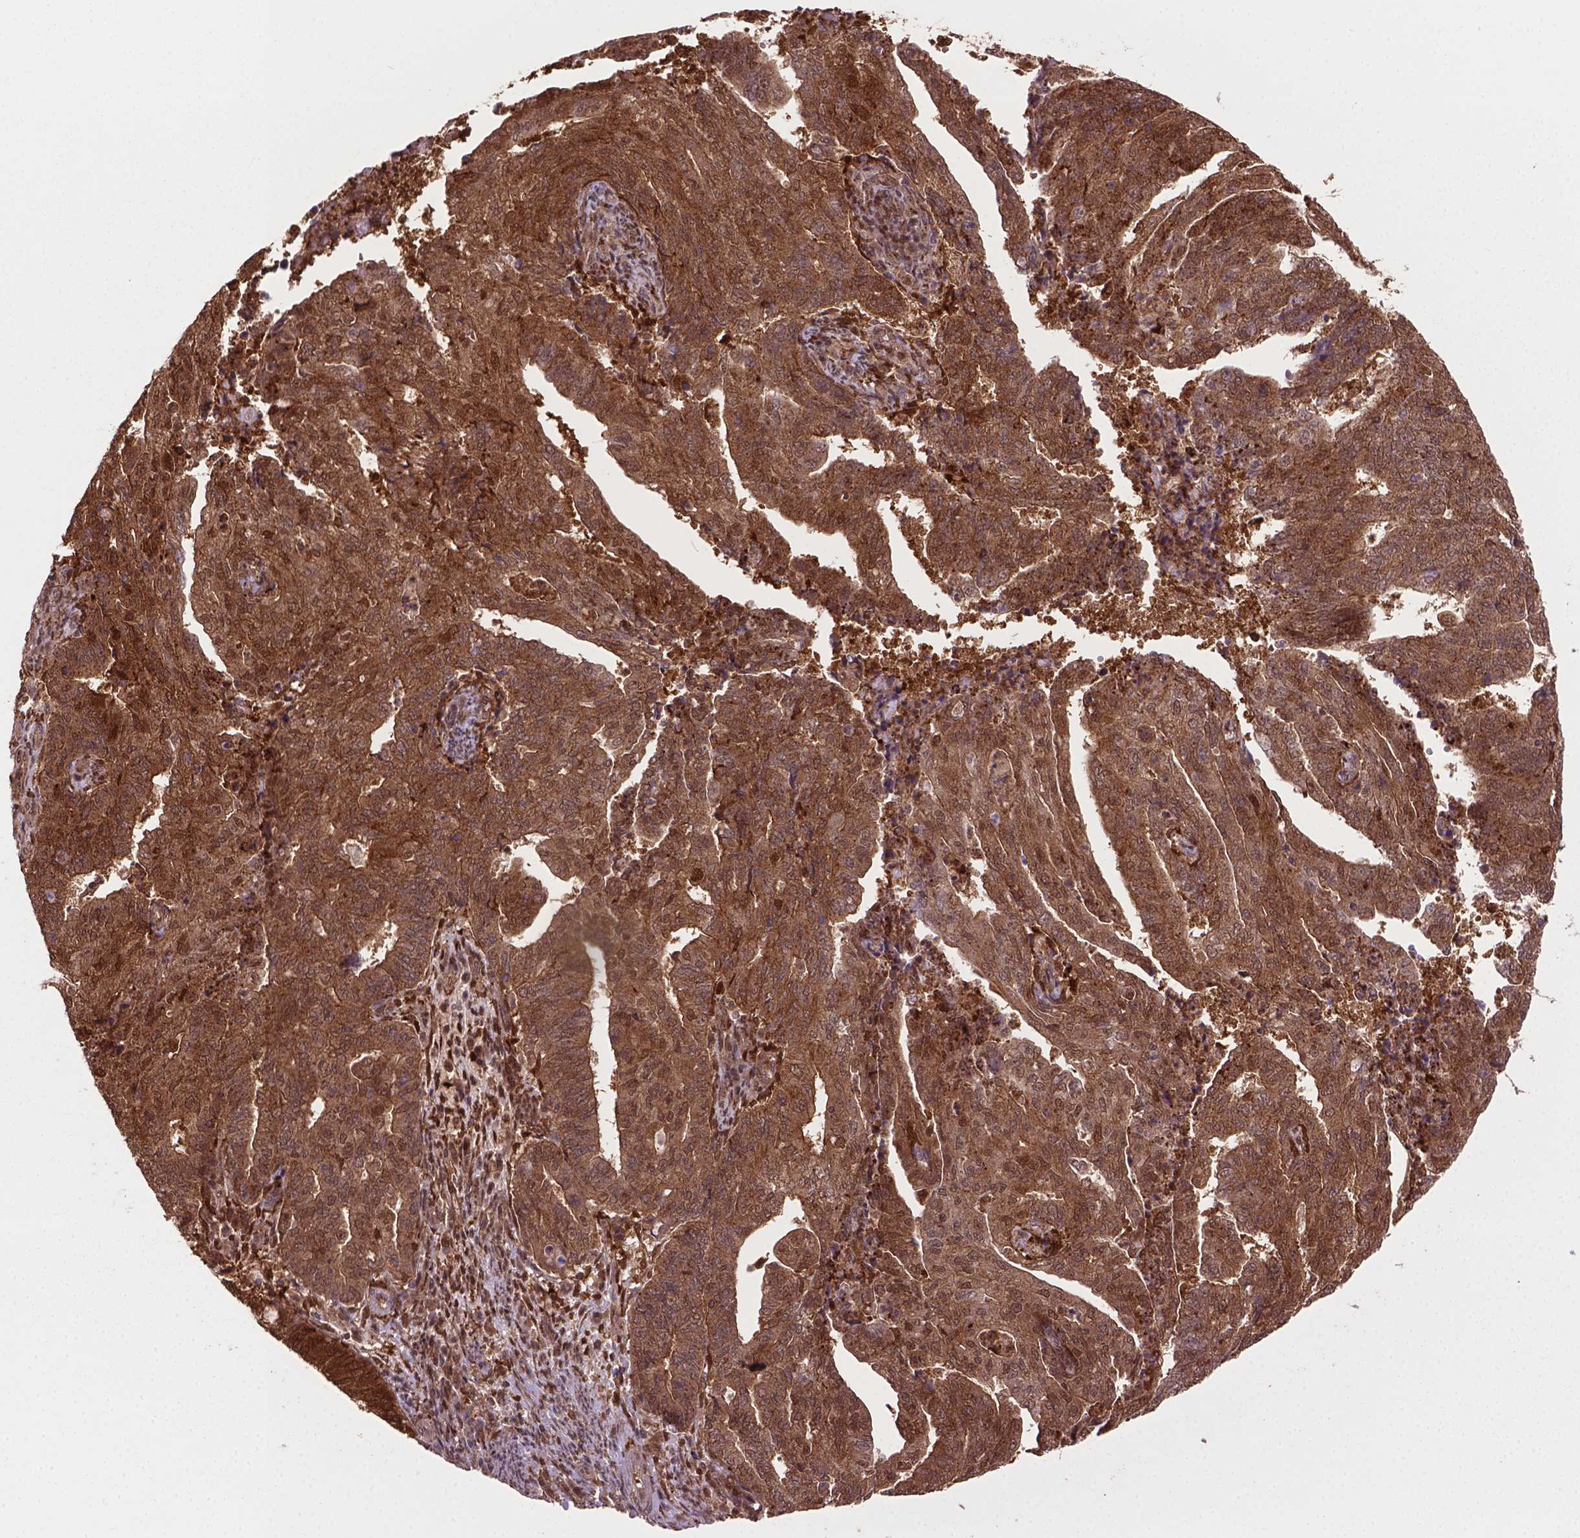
{"staining": {"intensity": "moderate", "quantity": ">75%", "location": "cytoplasmic/membranous,nuclear"}, "tissue": "endometrial cancer", "cell_type": "Tumor cells", "image_type": "cancer", "snomed": [{"axis": "morphology", "description": "Adenocarcinoma, NOS"}, {"axis": "topography", "description": "Endometrium"}], "caption": "Approximately >75% of tumor cells in endometrial cancer demonstrate moderate cytoplasmic/membranous and nuclear protein positivity as visualized by brown immunohistochemical staining.", "gene": "PLIN3", "patient": {"sex": "female", "age": 82}}